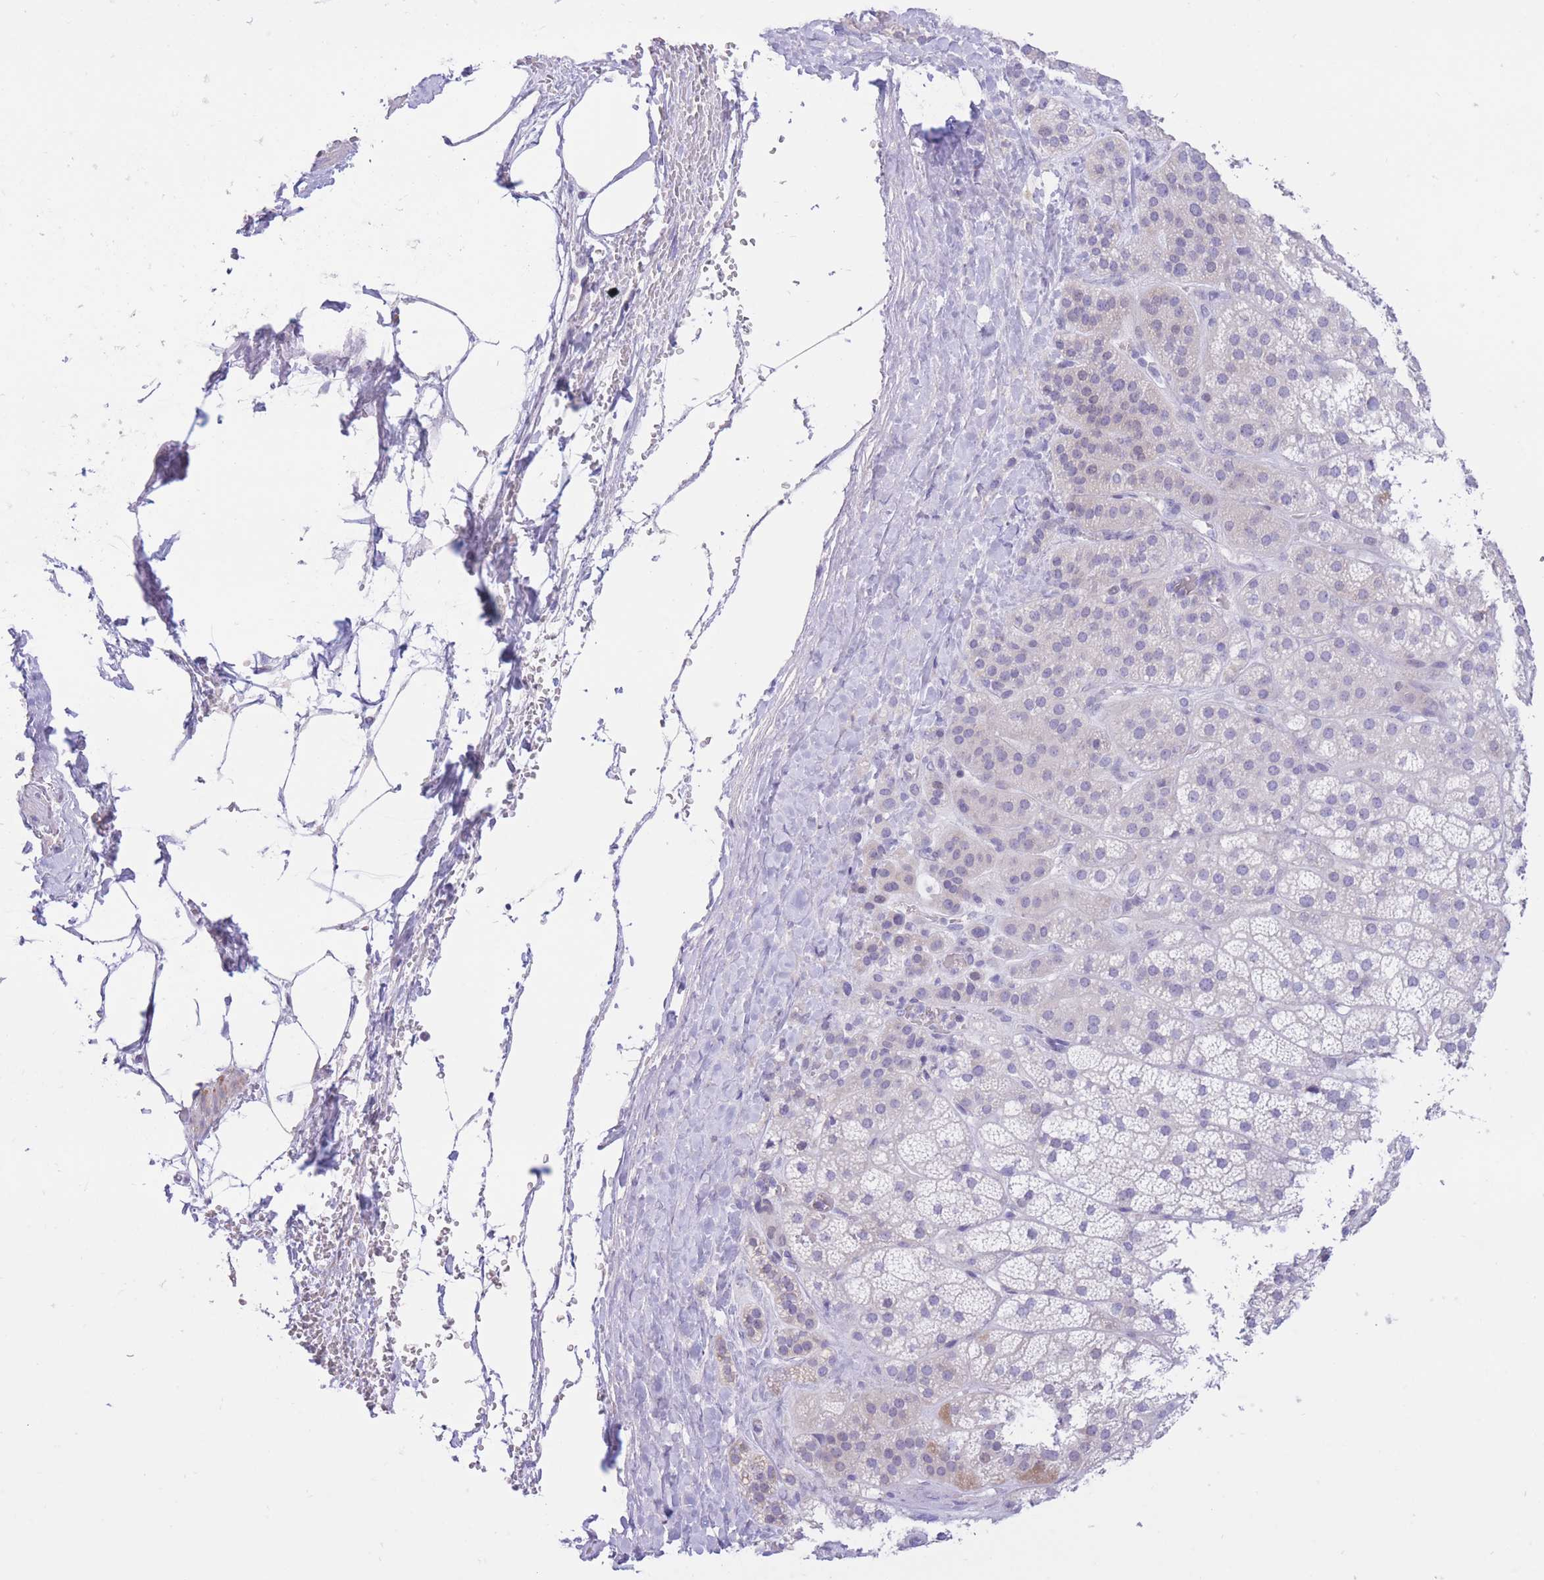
{"staining": {"intensity": "negative", "quantity": "none", "location": "none"}, "tissue": "adrenal gland", "cell_type": "Glandular cells", "image_type": "normal", "snomed": [{"axis": "morphology", "description": "Normal tissue, NOS"}, {"axis": "topography", "description": "Adrenal gland"}], "caption": "This is a micrograph of IHC staining of normal adrenal gland, which shows no staining in glandular cells. Nuclei are stained in blue.", "gene": "RPL39L", "patient": {"sex": "female", "age": 70}}